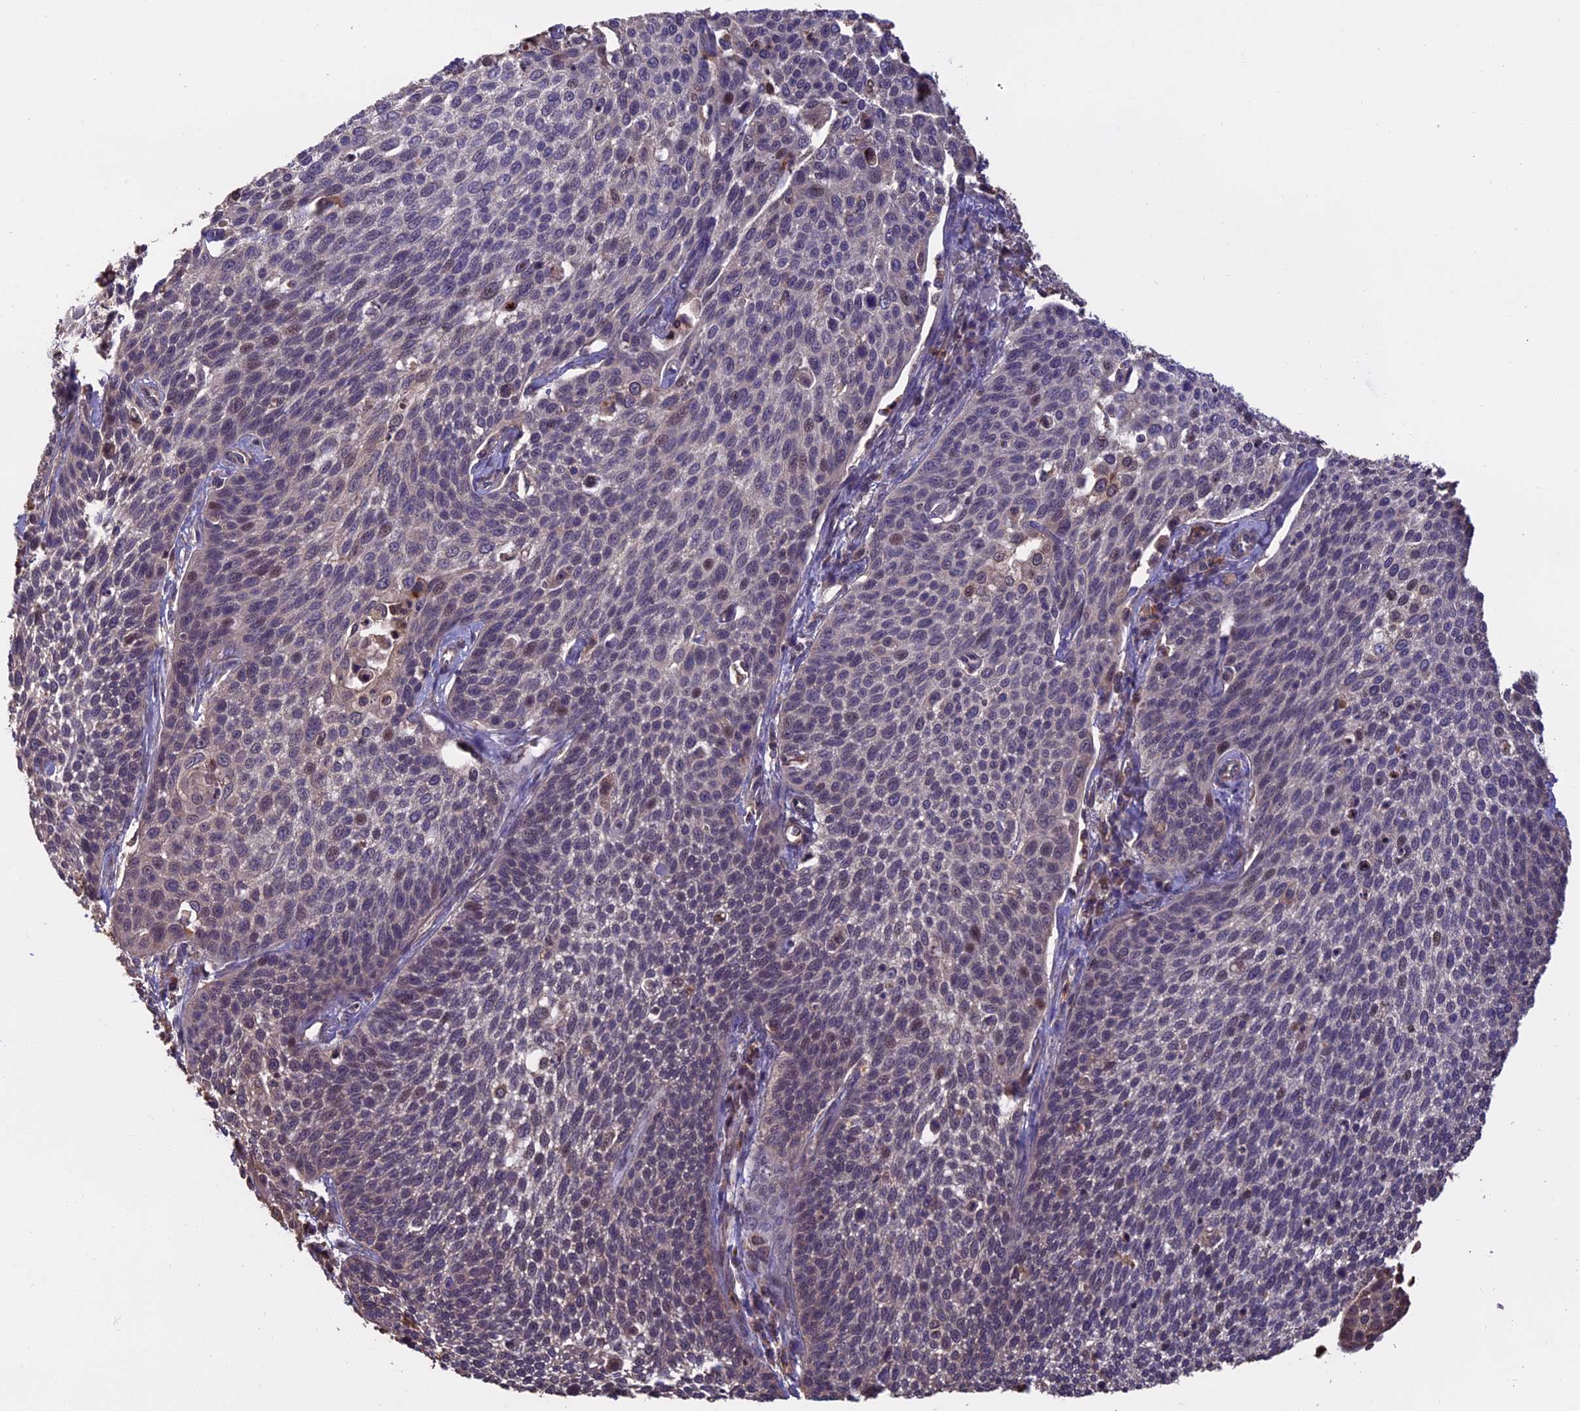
{"staining": {"intensity": "negative", "quantity": "none", "location": "none"}, "tissue": "cervical cancer", "cell_type": "Tumor cells", "image_type": "cancer", "snomed": [{"axis": "morphology", "description": "Squamous cell carcinoma, NOS"}, {"axis": "topography", "description": "Cervix"}], "caption": "Image shows no significant protein expression in tumor cells of squamous cell carcinoma (cervical).", "gene": "PKD2L2", "patient": {"sex": "female", "age": 34}}